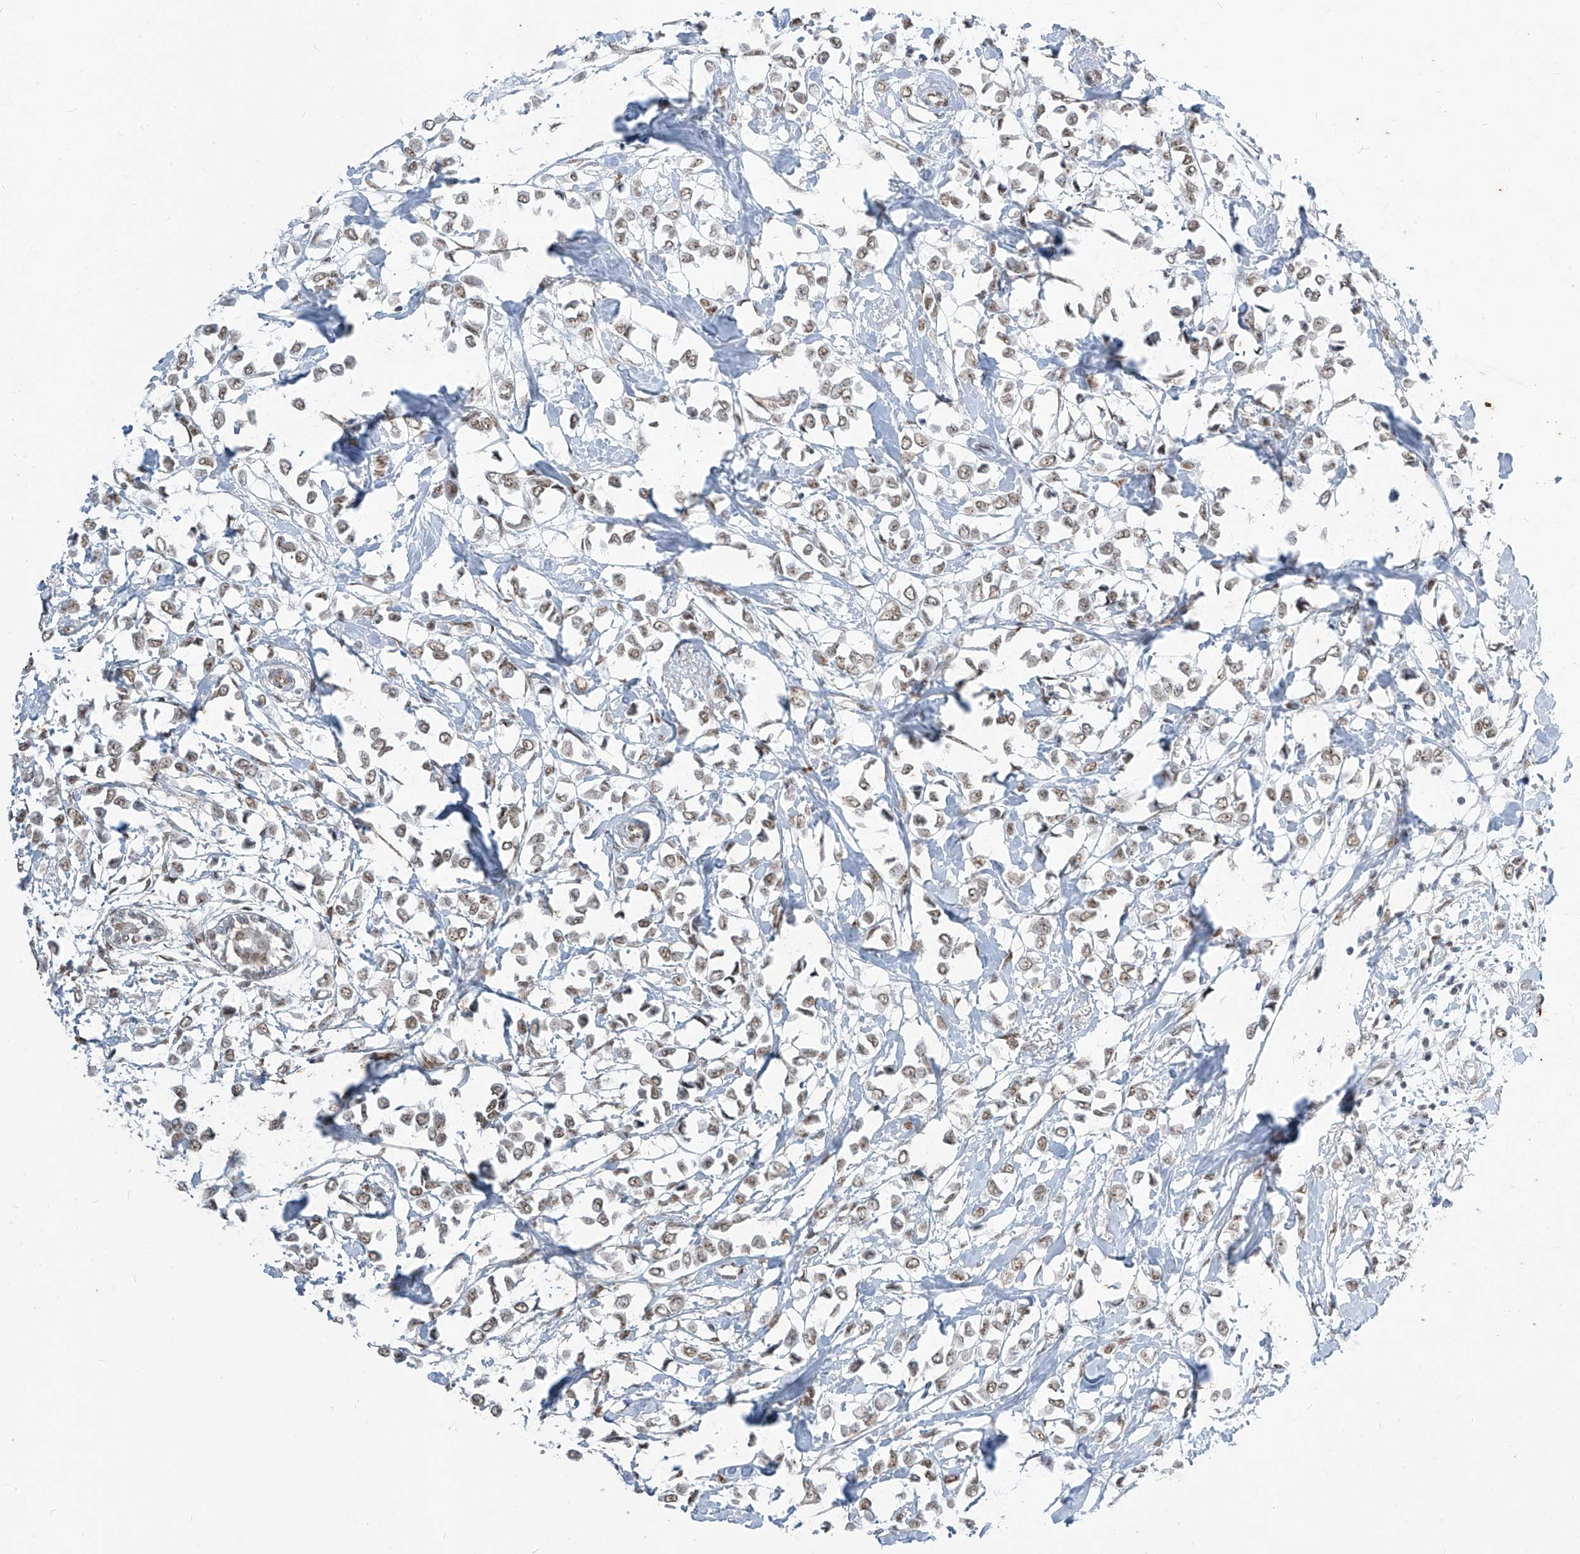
{"staining": {"intensity": "weak", "quantity": ">75%", "location": "nuclear"}, "tissue": "breast cancer", "cell_type": "Tumor cells", "image_type": "cancer", "snomed": [{"axis": "morphology", "description": "Lobular carcinoma"}, {"axis": "topography", "description": "Breast"}], "caption": "Protein staining of breast cancer (lobular carcinoma) tissue displays weak nuclear staining in approximately >75% of tumor cells.", "gene": "TFEC", "patient": {"sex": "female", "age": 51}}